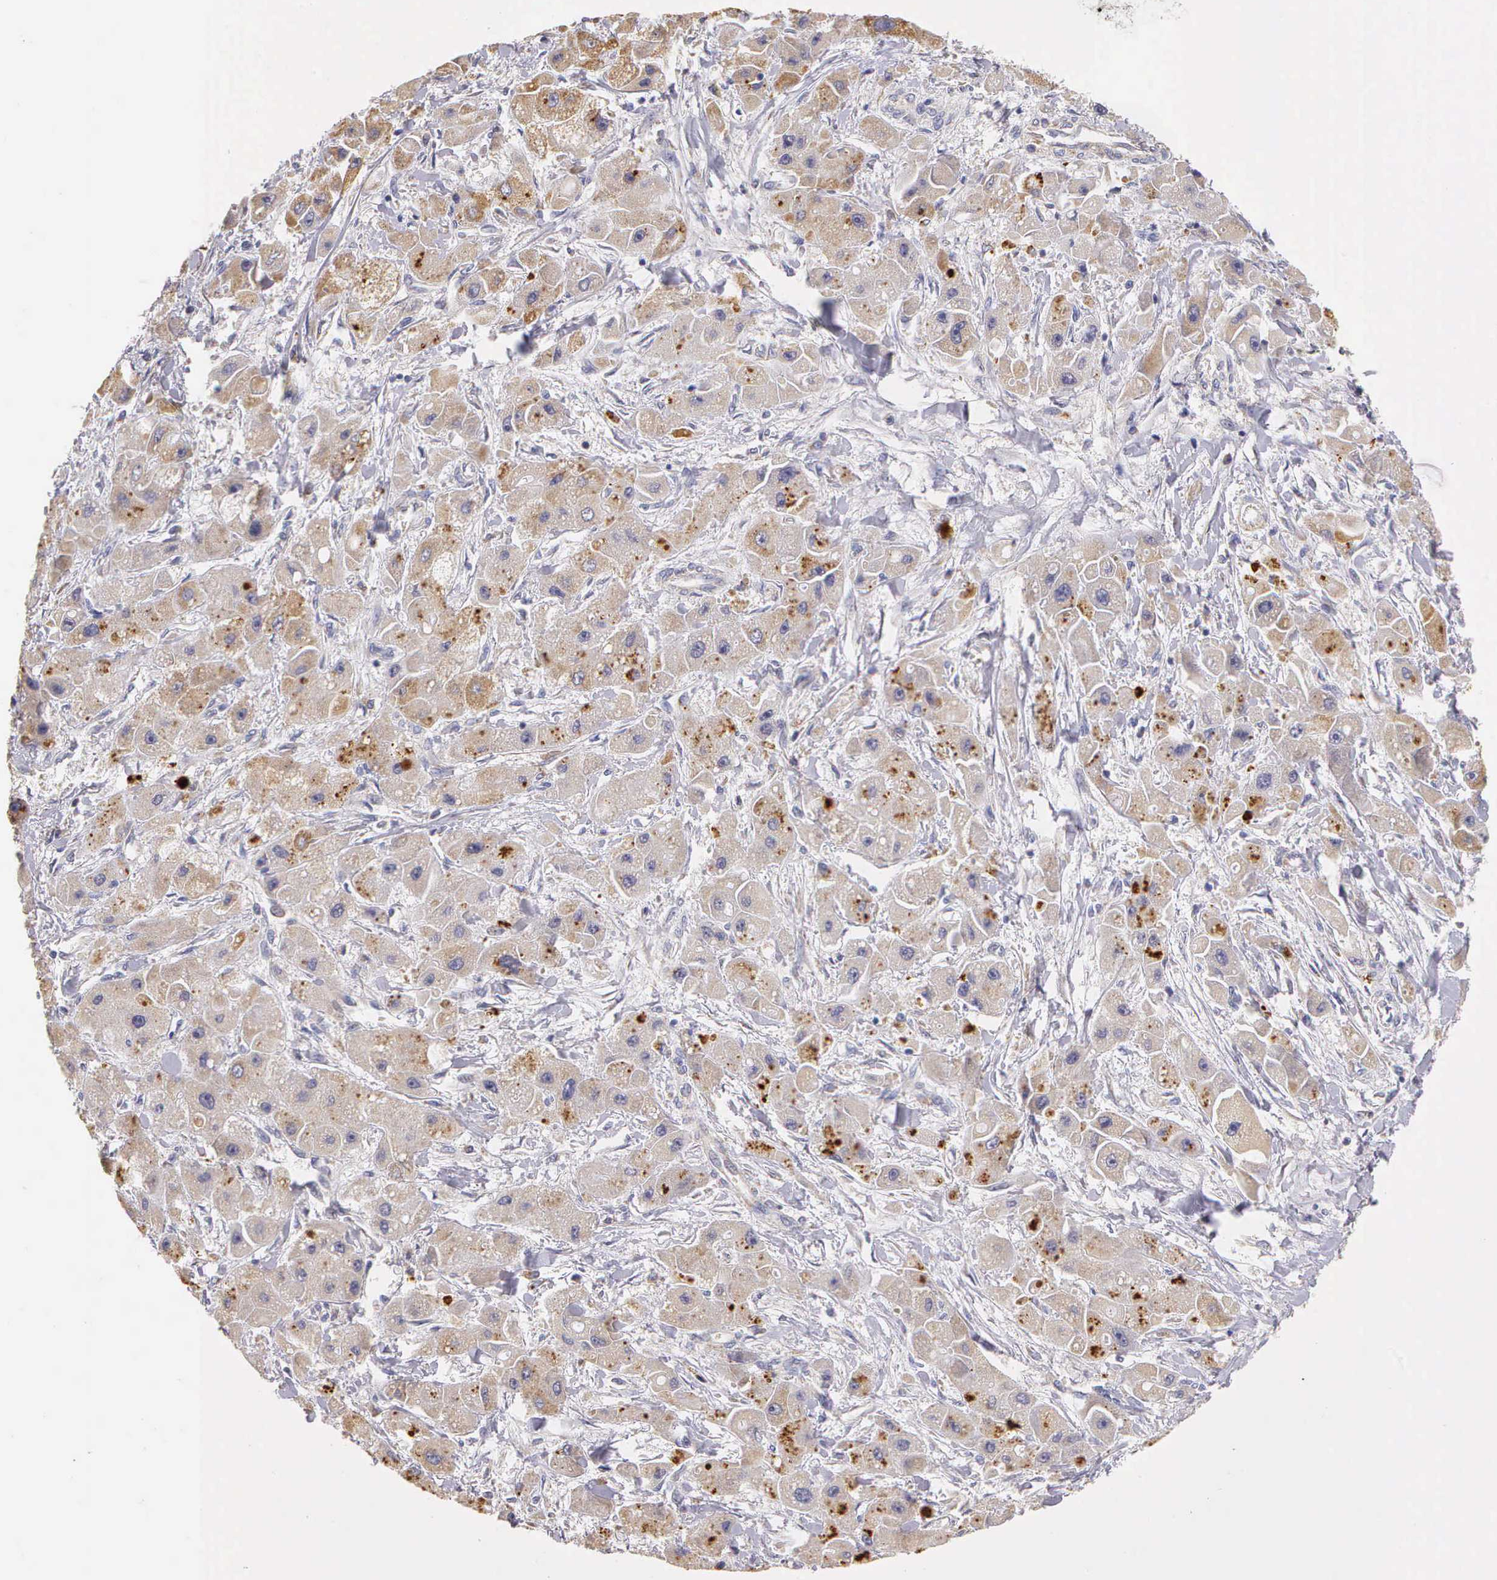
{"staining": {"intensity": "weak", "quantity": ">75%", "location": "cytoplasmic/membranous"}, "tissue": "liver cancer", "cell_type": "Tumor cells", "image_type": "cancer", "snomed": [{"axis": "morphology", "description": "Carcinoma, Hepatocellular, NOS"}, {"axis": "topography", "description": "Liver"}], "caption": "Immunohistochemistry (DAB (3,3'-diaminobenzidine)) staining of human liver cancer (hepatocellular carcinoma) reveals weak cytoplasmic/membranous protein staining in approximately >75% of tumor cells.", "gene": "ESR1", "patient": {"sex": "male", "age": 24}}